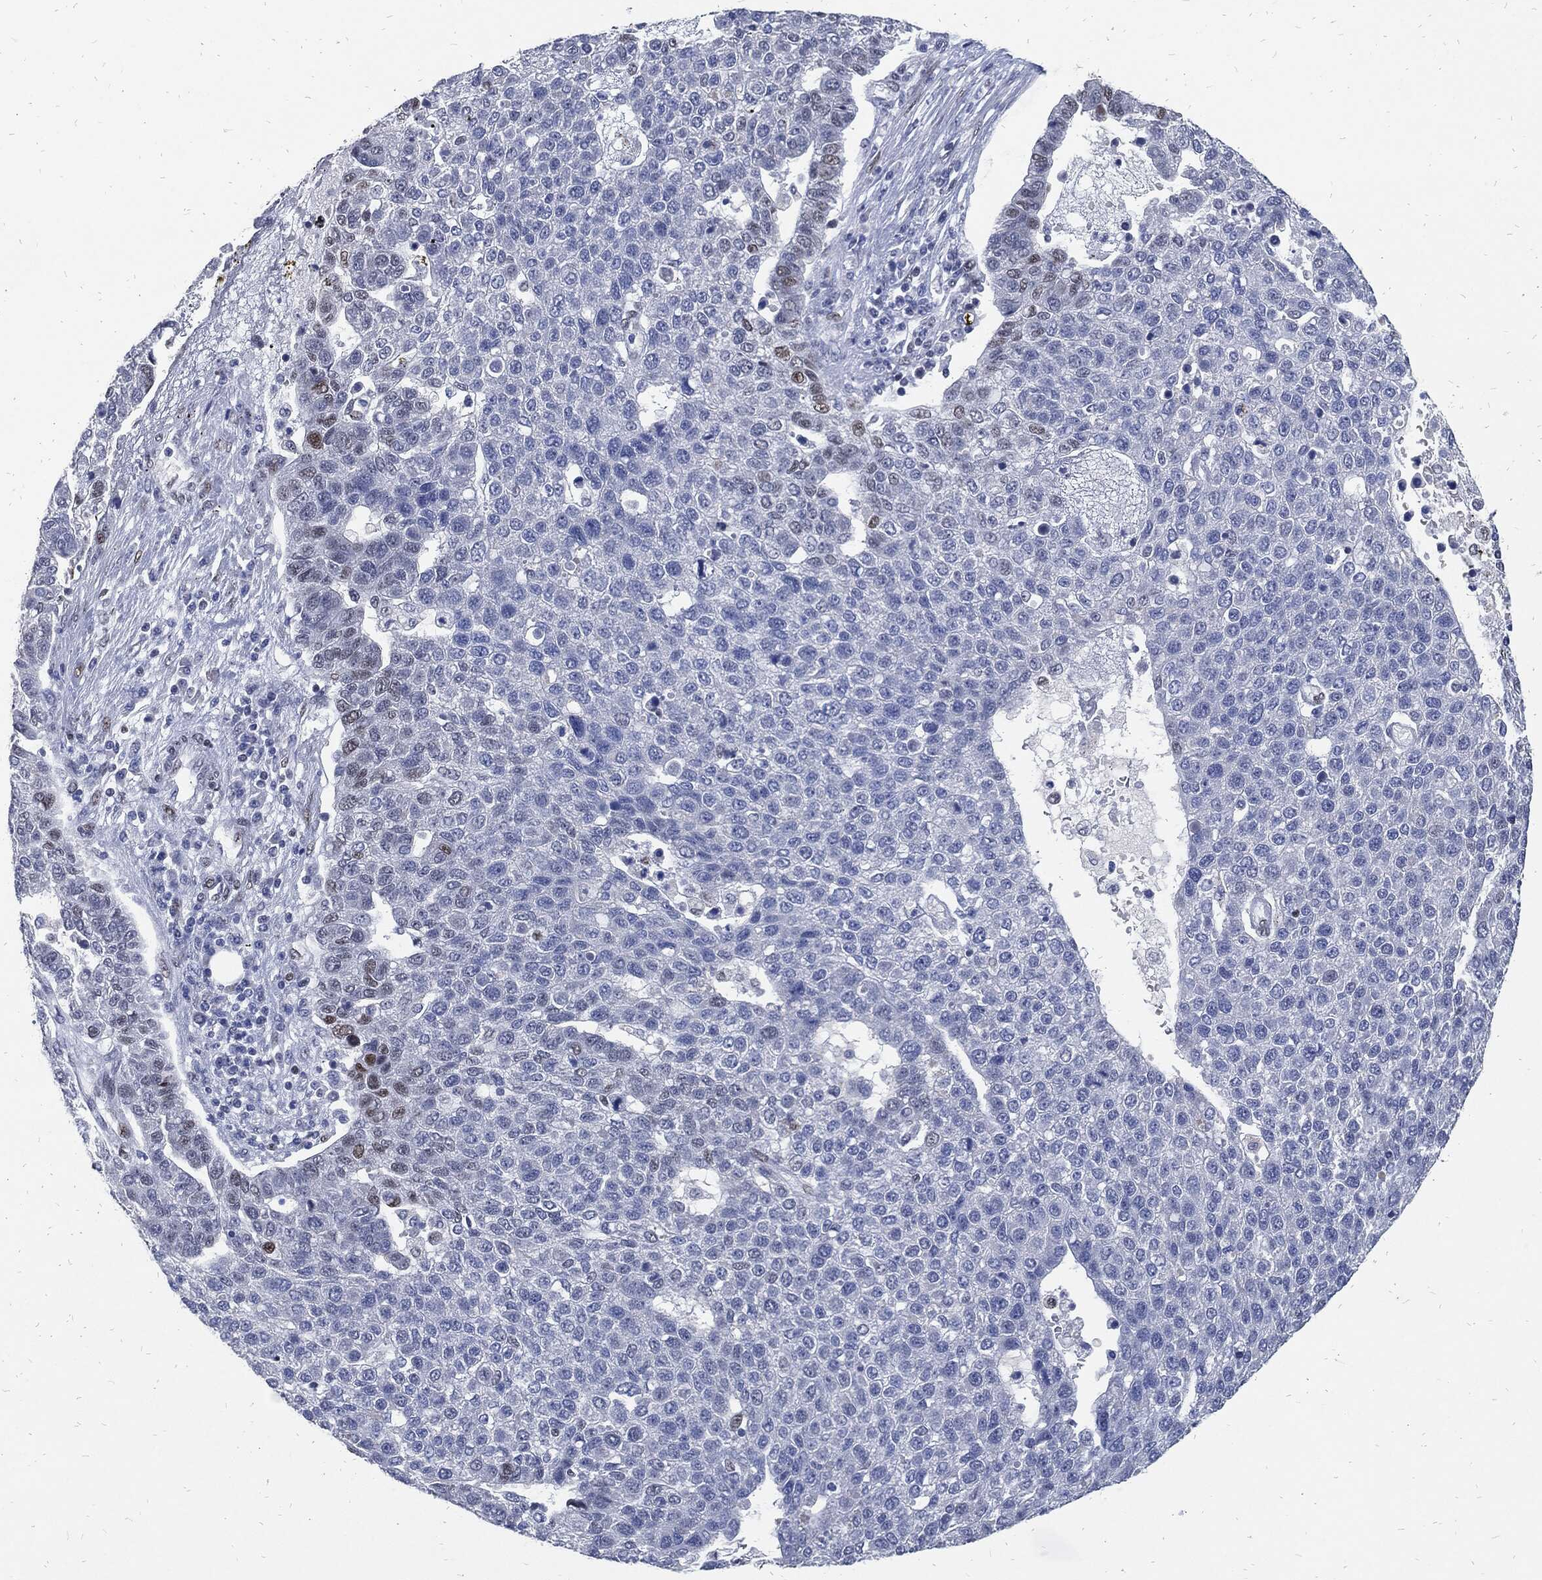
{"staining": {"intensity": "negative", "quantity": "none", "location": "none"}, "tissue": "pancreatic cancer", "cell_type": "Tumor cells", "image_type": "cancer", "snomed": [{"axis": "morphology", "description": "Adenocarcinoma, NOS"}, {"axis": "topography", "description": "Pancreas"}], "caption": "Tumor cells are negative for protein expression in human pancreatic cancer (adenocarcinoma). (DAB (3,3'-diaminobenzidine) immunohistochemistry visualized using brightfield microscopy, high magnification).", "gene": "JUN", "patient": {"sex": "female", "age": 61}}